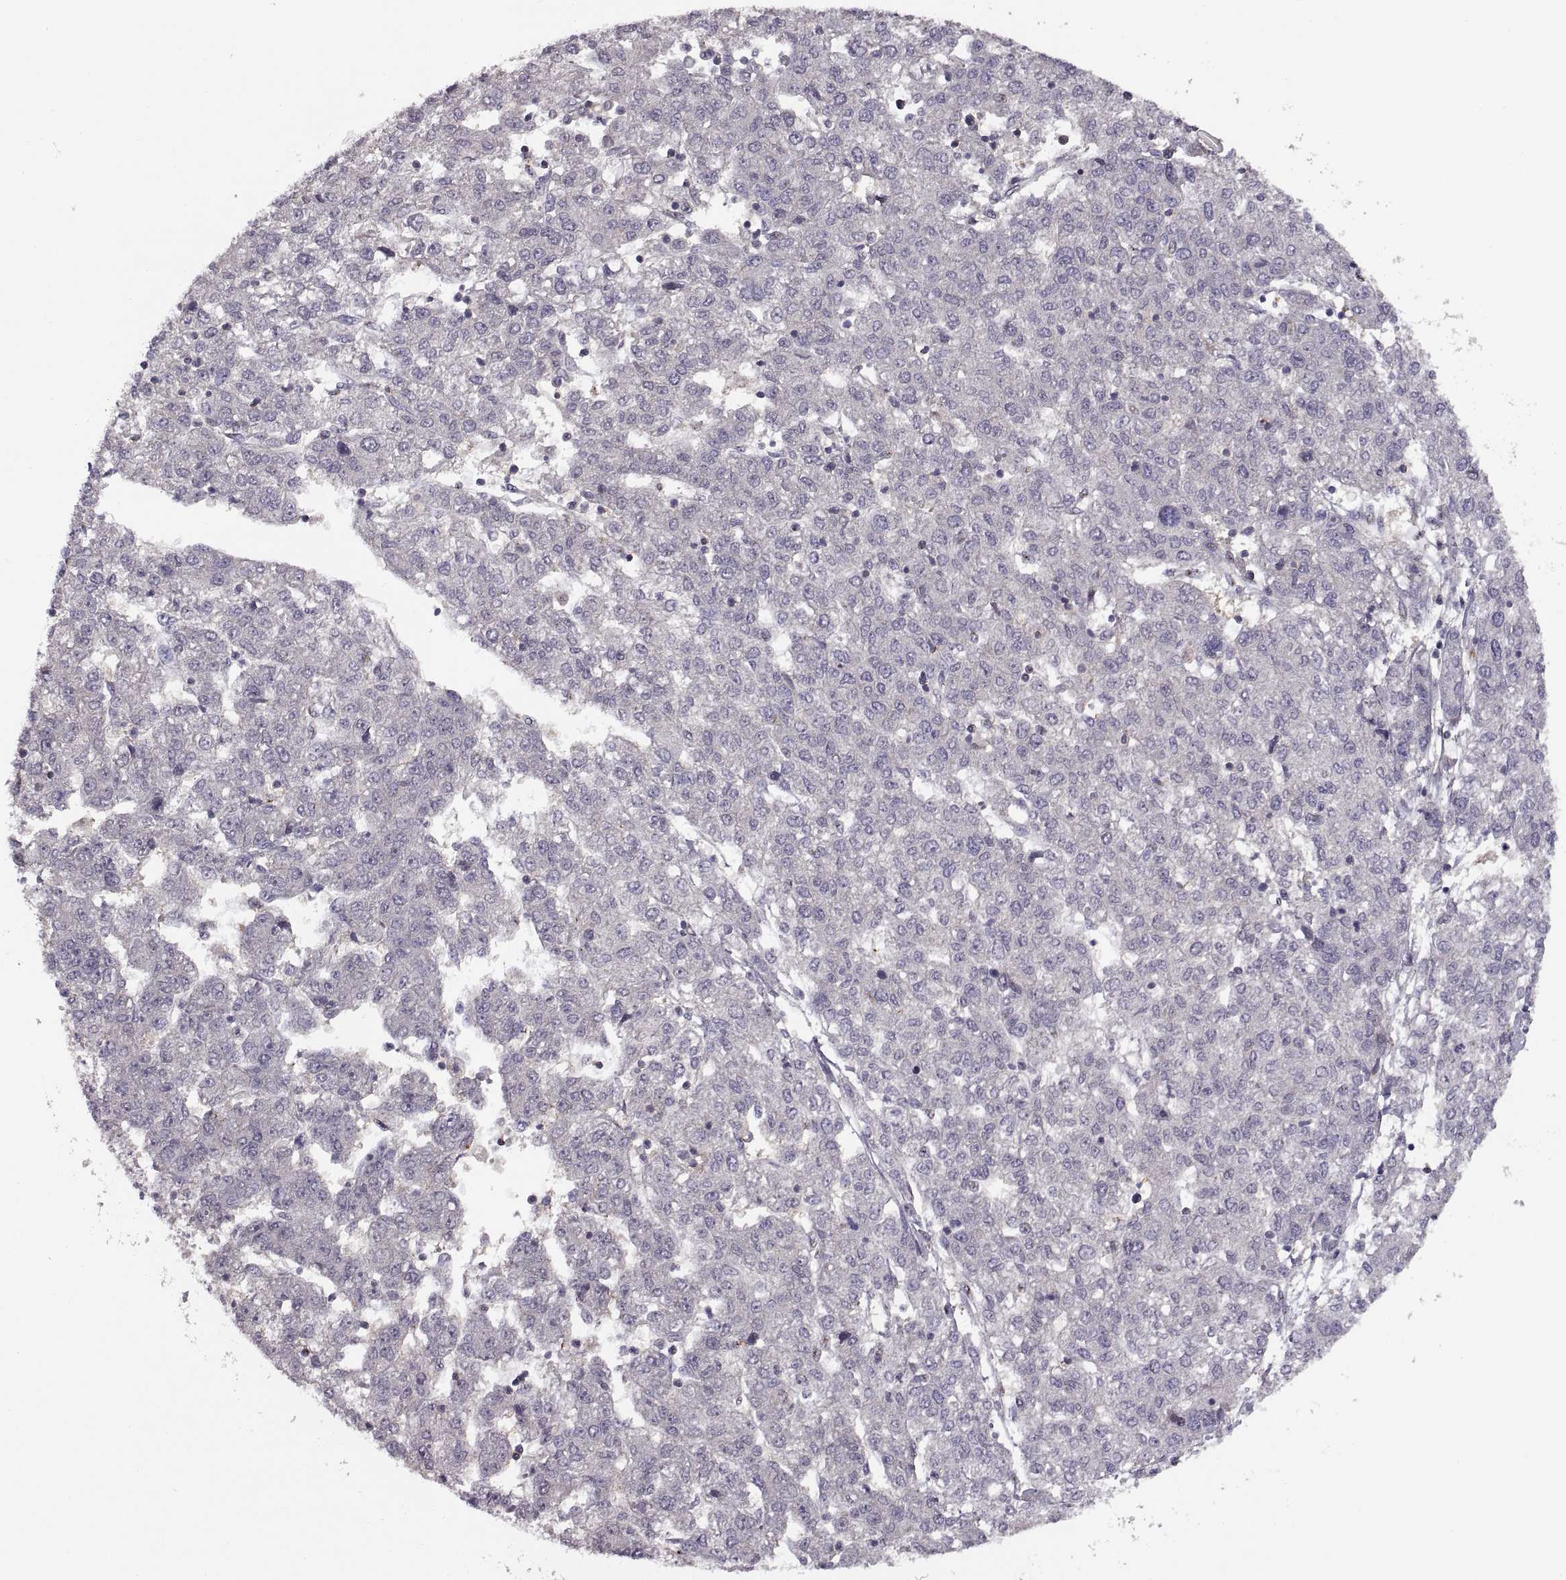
{"staining": {"intensity": "negative", "quantity": "none", "location": "none"}, "tissue": "liver cancer", "cell_type": "Tumor cells", "image_type": "cancer", "snomed": [{"axis": "morphology", "description": "Carcinoma, Hepatocellular, NOS"}, {"axis": "topography", "description": "Liver"}], "caption": "The immunohistochemistry photomicrograph has no significant positivity in tumor cells of liver cancer (hepatocellular carcinoma) tissue.", "gene": "NMNAT2", "patient": {"sex": "male", "age": 56}}